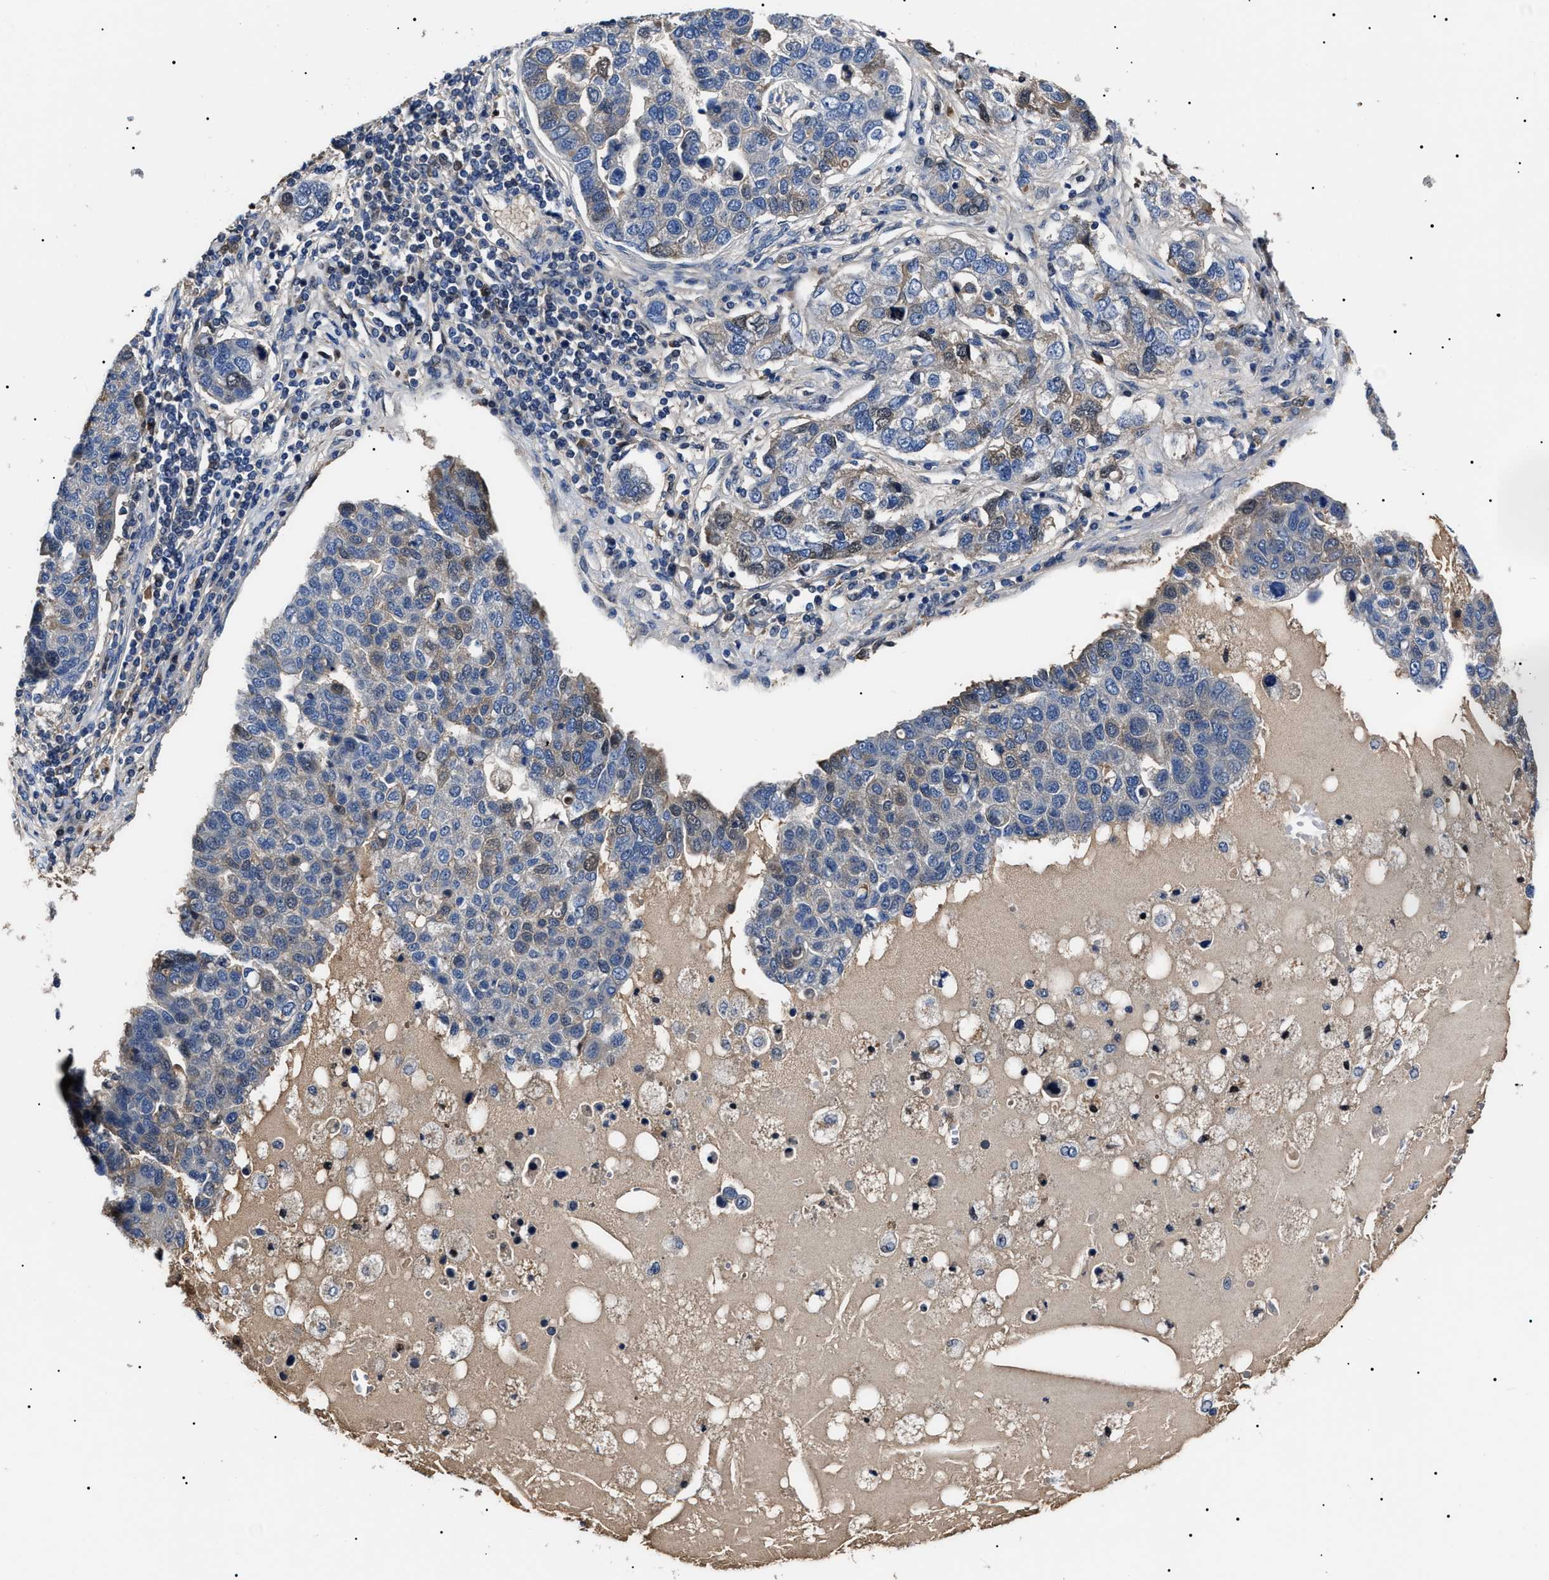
{"staining": {"intensity": "weak", "quantity": "<25%", "location": "cytoplasmic/membranous"}, "tissue": "pancreatic cancer", "cell_type": "Tumor cells", "image_type": "cancer", "snomed": [{"axis": "morphology", "description": "Adenocarcinoma, NOS"}, {"axis": "topography", "description": "Pancreas"}], "caption": "A histopathology image of adenocarcinoma (pancreatic) stained for a protein demonstrates no brown staining in tumor cells. (Stains: DAB immunohistochemistry (IHC) with hematoxylin counter stain, Microscopy: brightfield microscopy at high magnification).", "gene": "IFT81", "patient": {"sex": "female", "age": 61}}